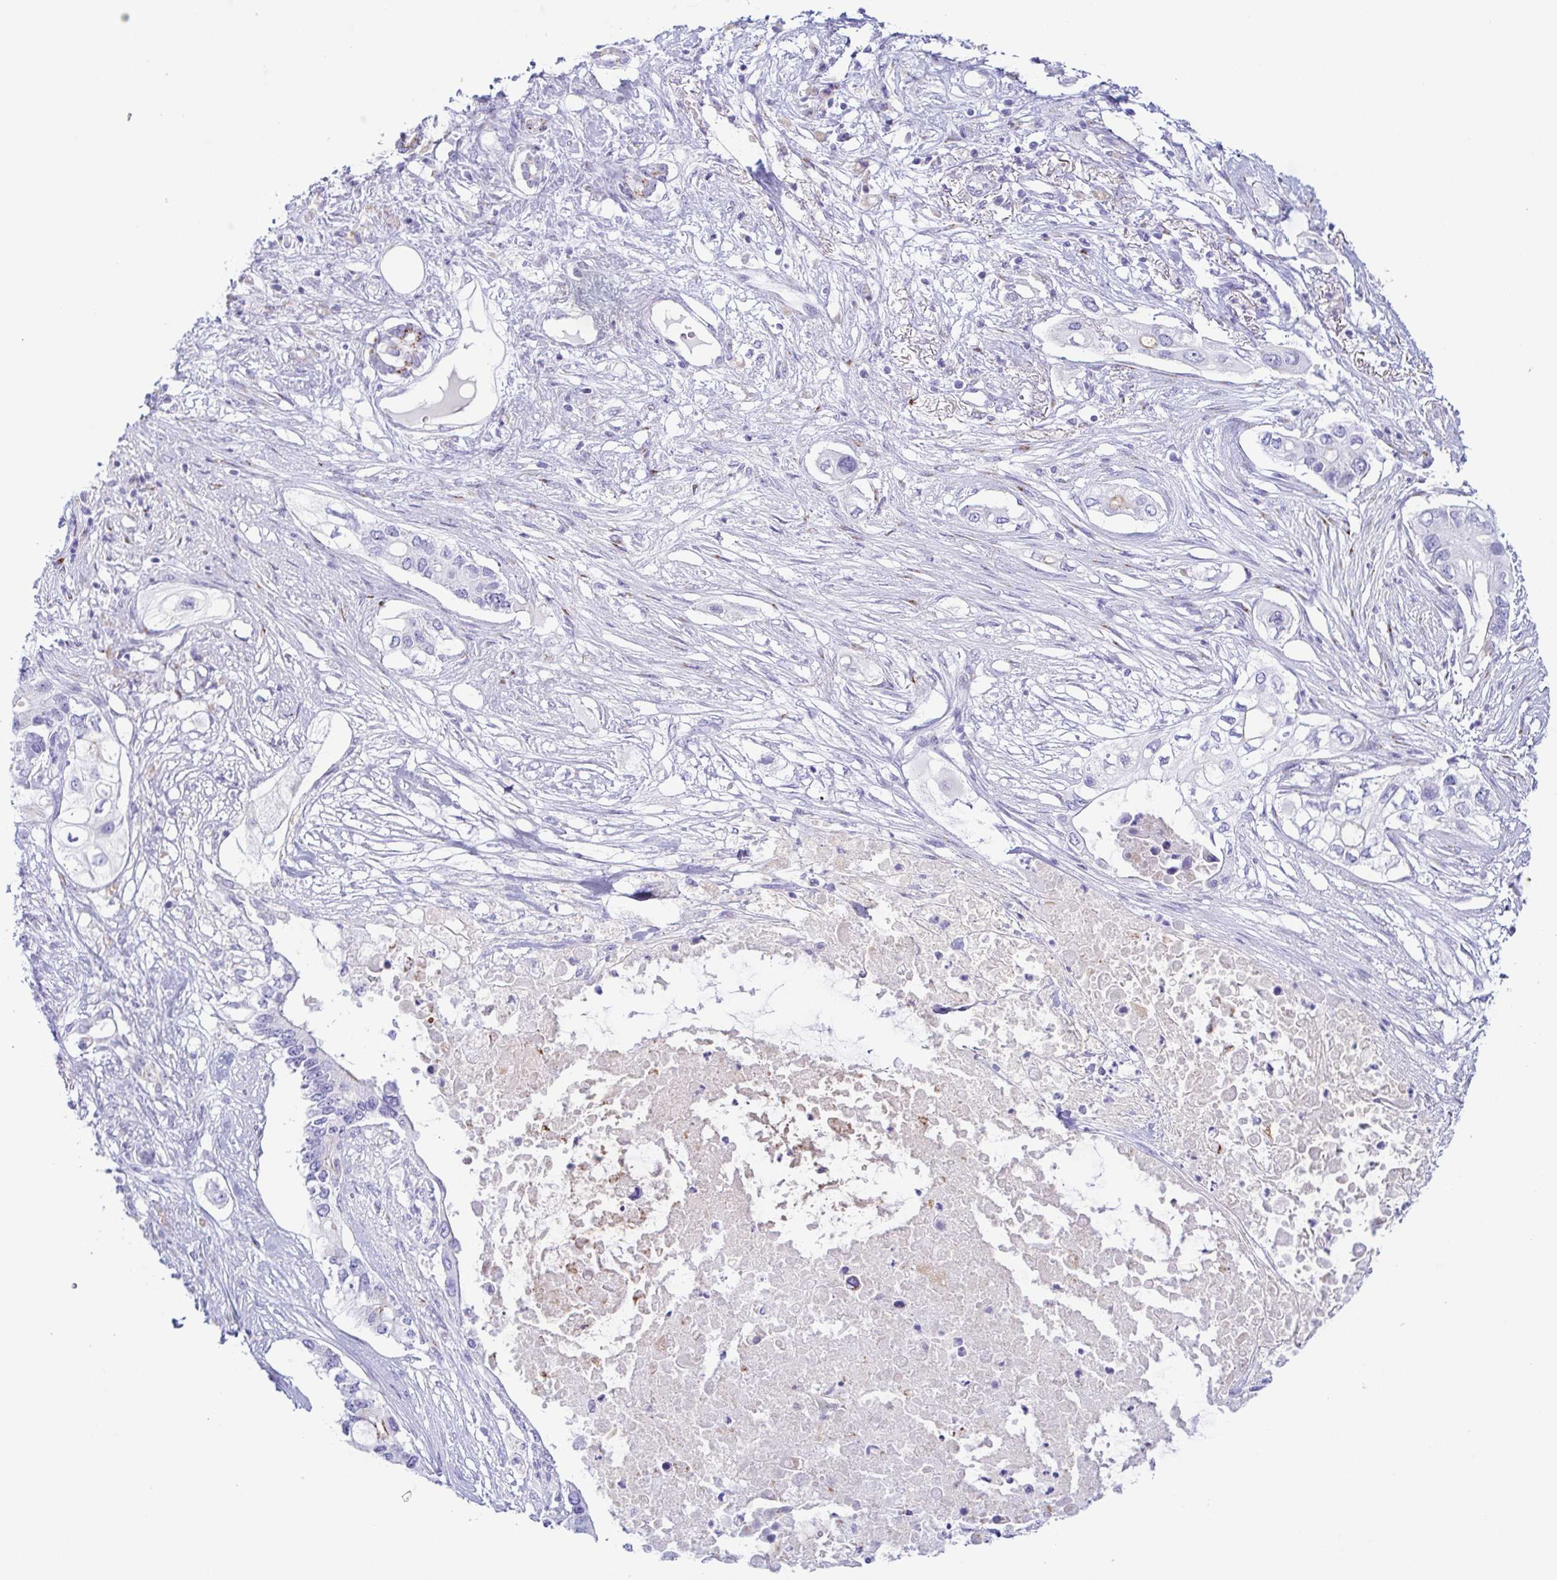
{"staining": {"intensity": "moderate", "quantity": "25%-75%", "location": "cytoplasmic/membranous"}, "tissue": "pancreatic cancer", "cell_type": "Tumor cells", "image_type": "cancer", "snomed": [{"axis": "morphology", "description": "Adenocarcinoma, NOS"}, {"axis": "topography", "description": "Pancreas"}], "caption": "Moderate cytoplasmic/membranous protein expression is present in about 25%-75% of tumor cells in pancreatic cancer. Immunohistochemistry (ihc) stains the protein of interest in brown and the nuclei are stained blue.", "gene": "LDLRAD1", "patient": {"sex": "female", "age": 63}}